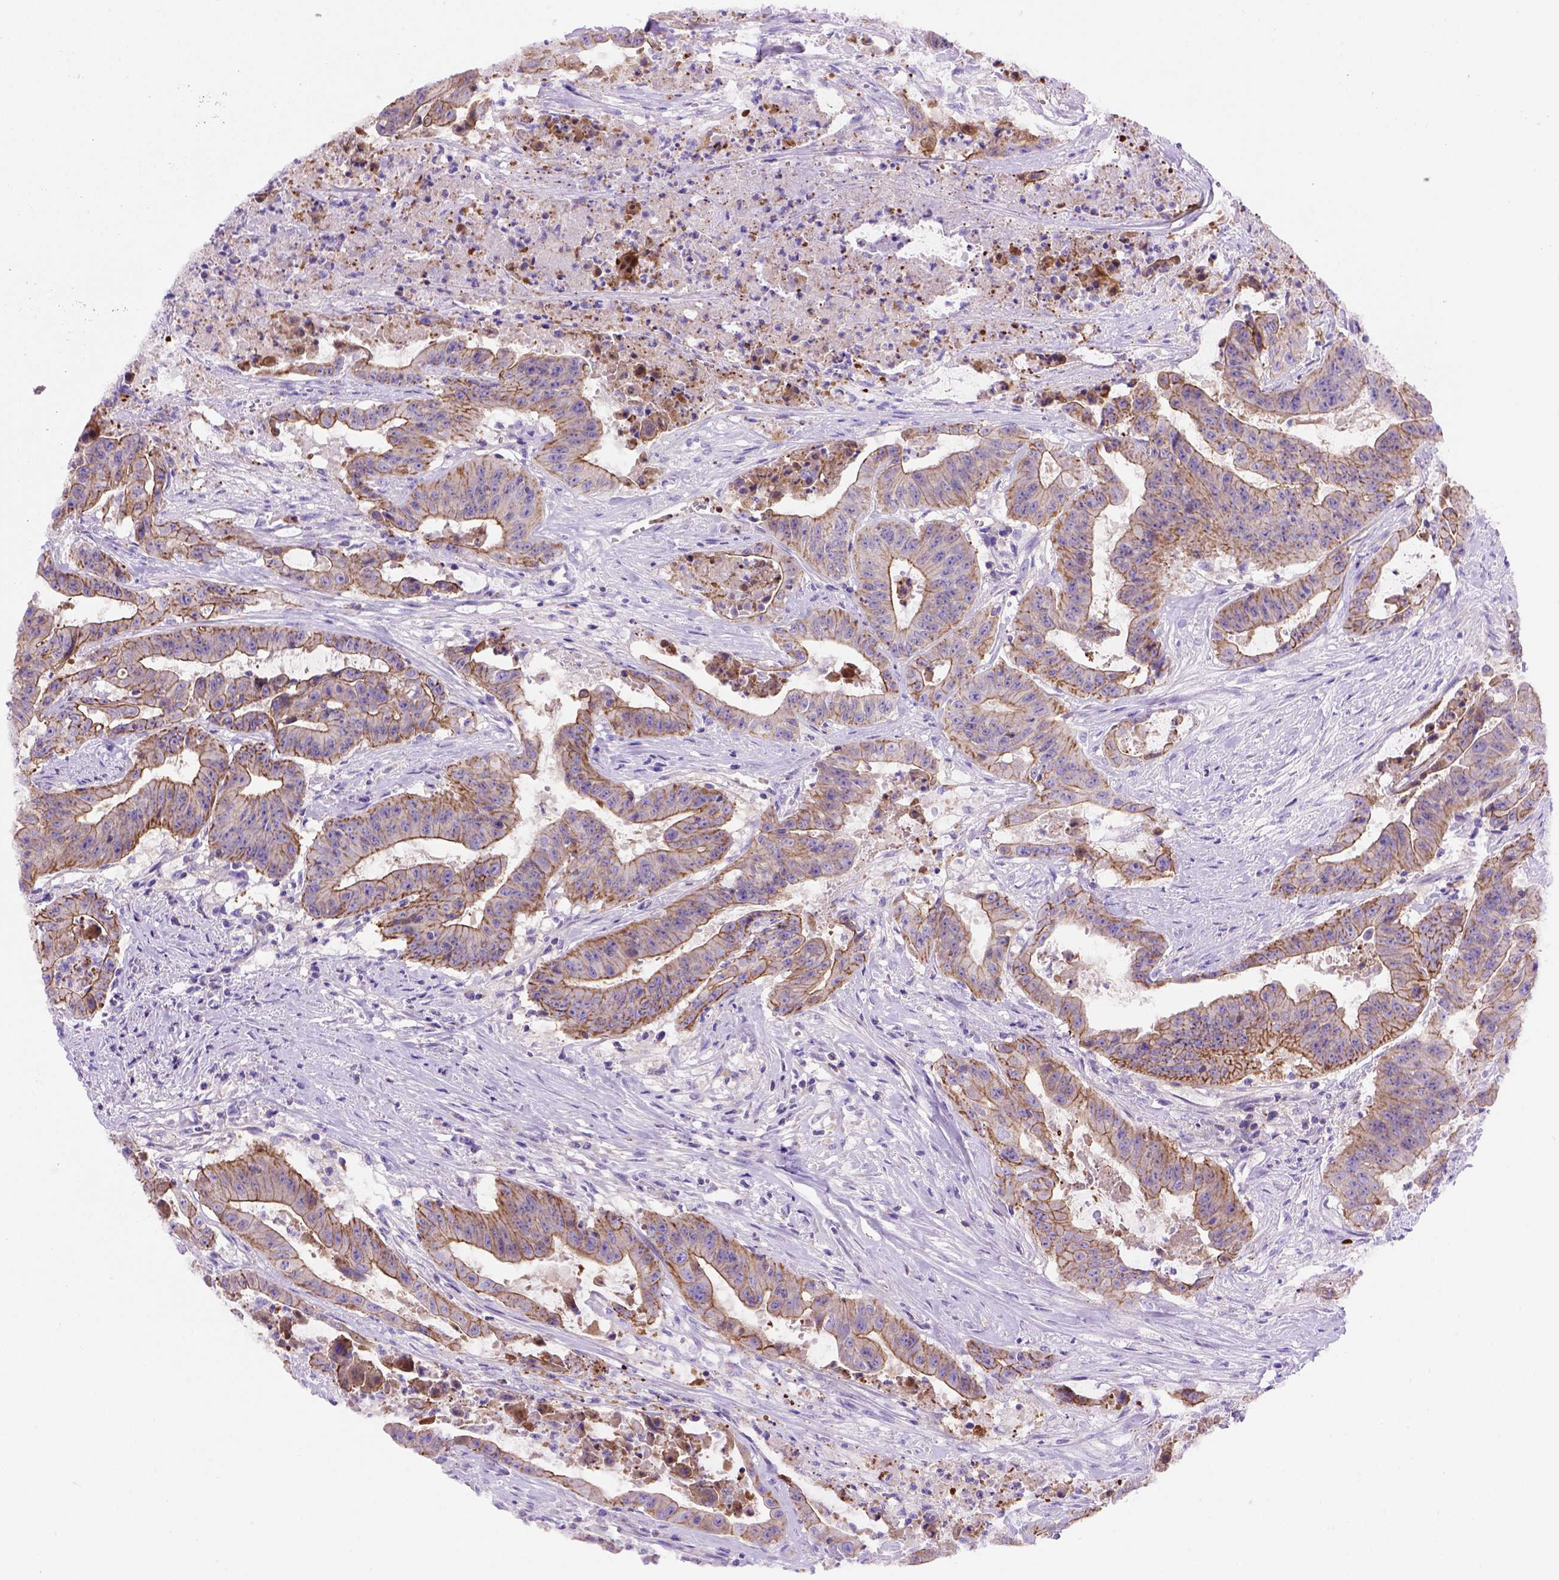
{"staining": {"intensity": "moderate", "quantity": ">75%", "location": "cytoplasmic/membranous"}, "tissue": "colorectal cancer", "cell_type": "Tumor cells", "image_type": "cancer", "snomed": [{"axis": "morphology", "description": "Adenocarcinoma, NOS"}, {"axis": "topography", "description": "Colon"}], "caption": "IHC of colorectal adenocarcinoma displays medium levels of moderate cytoplasmic/membranous expression in approximately >75% of tumor cells.", "gene": "PEX12", "patient": {"sex": "male", "age": 33}}